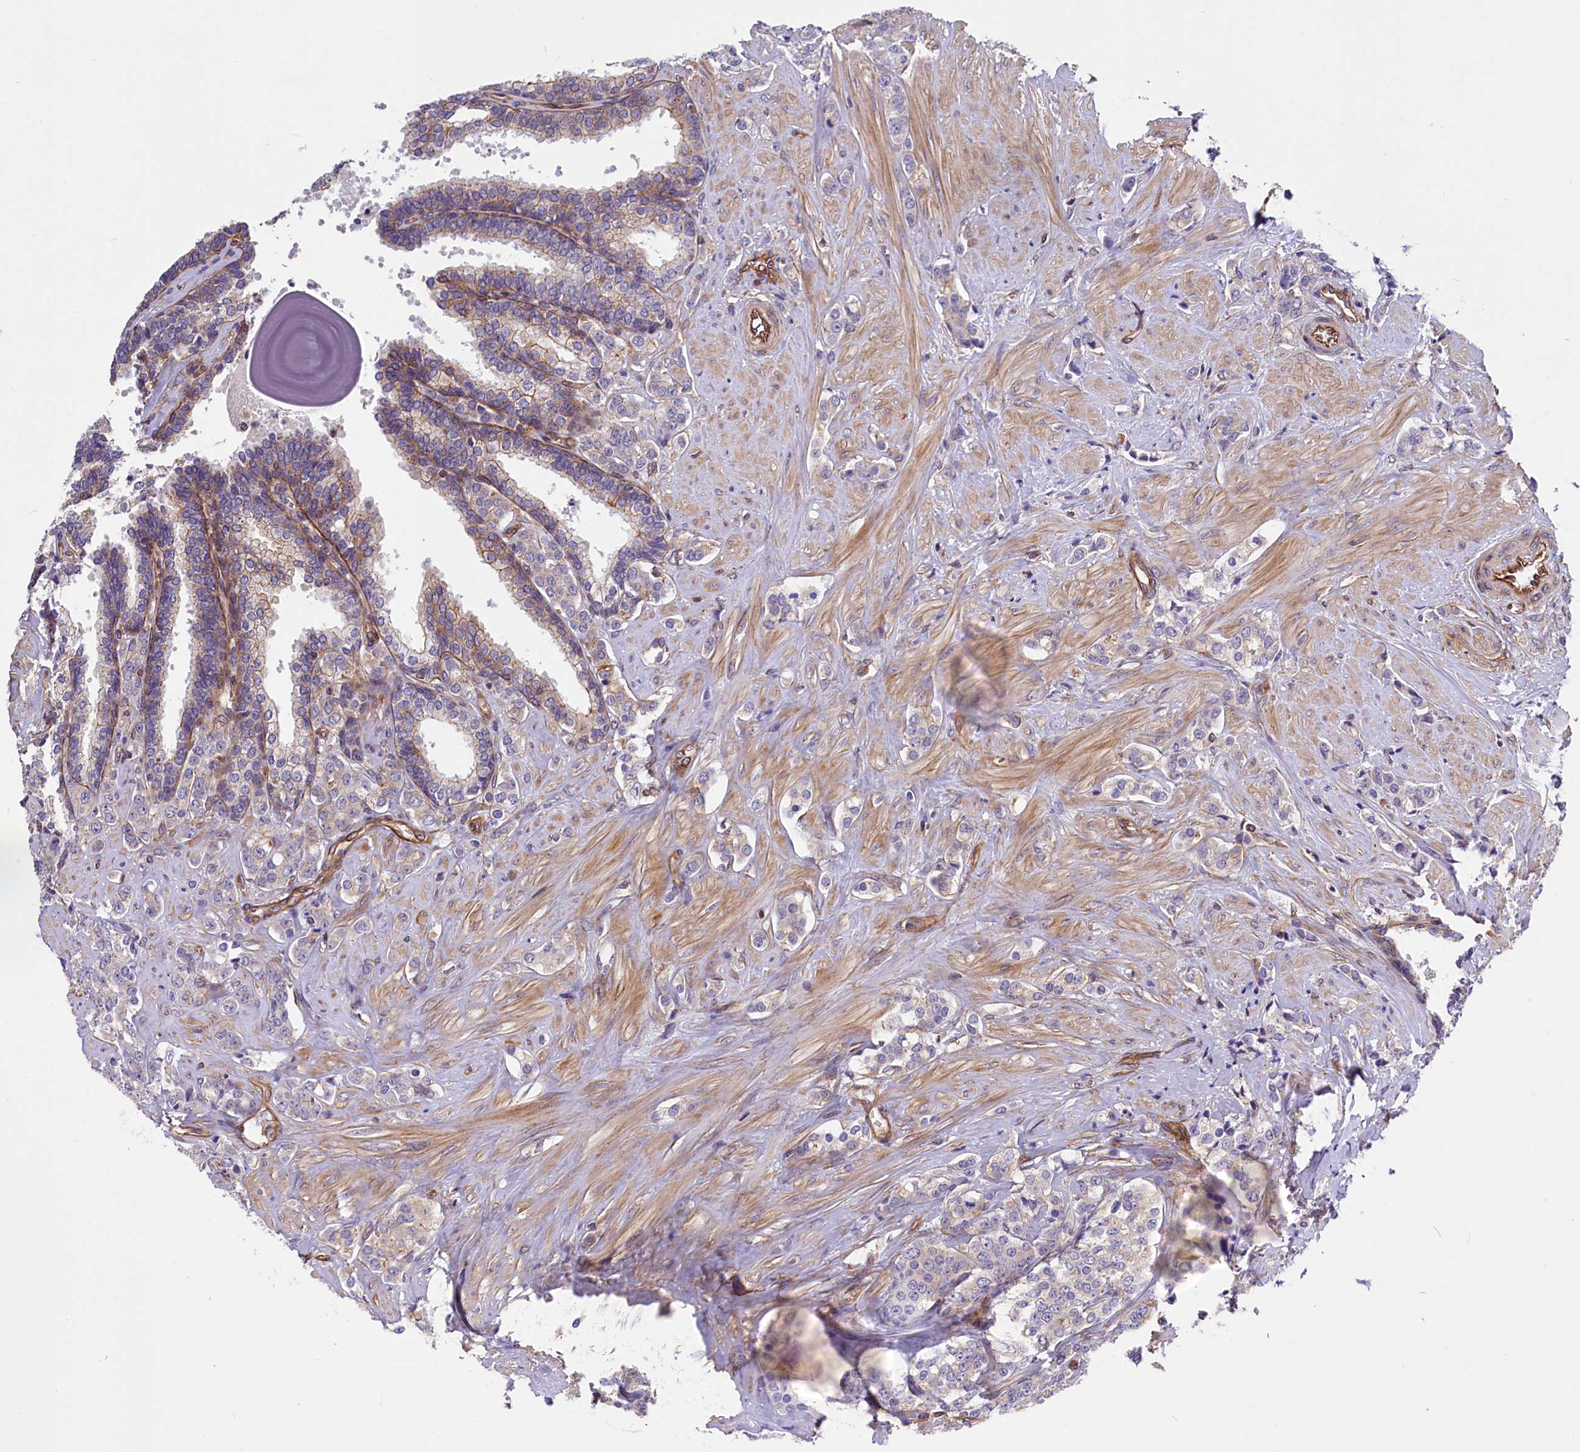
{"staining": {"intensity": "negative", "quantity": "none", "location": "none"}, "tissue": "prostate cancer", "cell_type": "Tumor cells", "image_type": "cancer", "snomed": [{"axis": "morphology", "description": "Adenocarcinoma, High grade"}, {"axis": "topography", "description": "Prostate"}], "caption": "An IHC histopathology image of prostate high-grade adenocarcinoma is shown. There is no staining in tumor cells of prostate high-grade adenocarcinoma. (DAB (3,3'-diaminobenzidine) IHC with hematoxylin counter stain).", "gene": "MED20", "patient": {"sex": "male", "age": 62}}